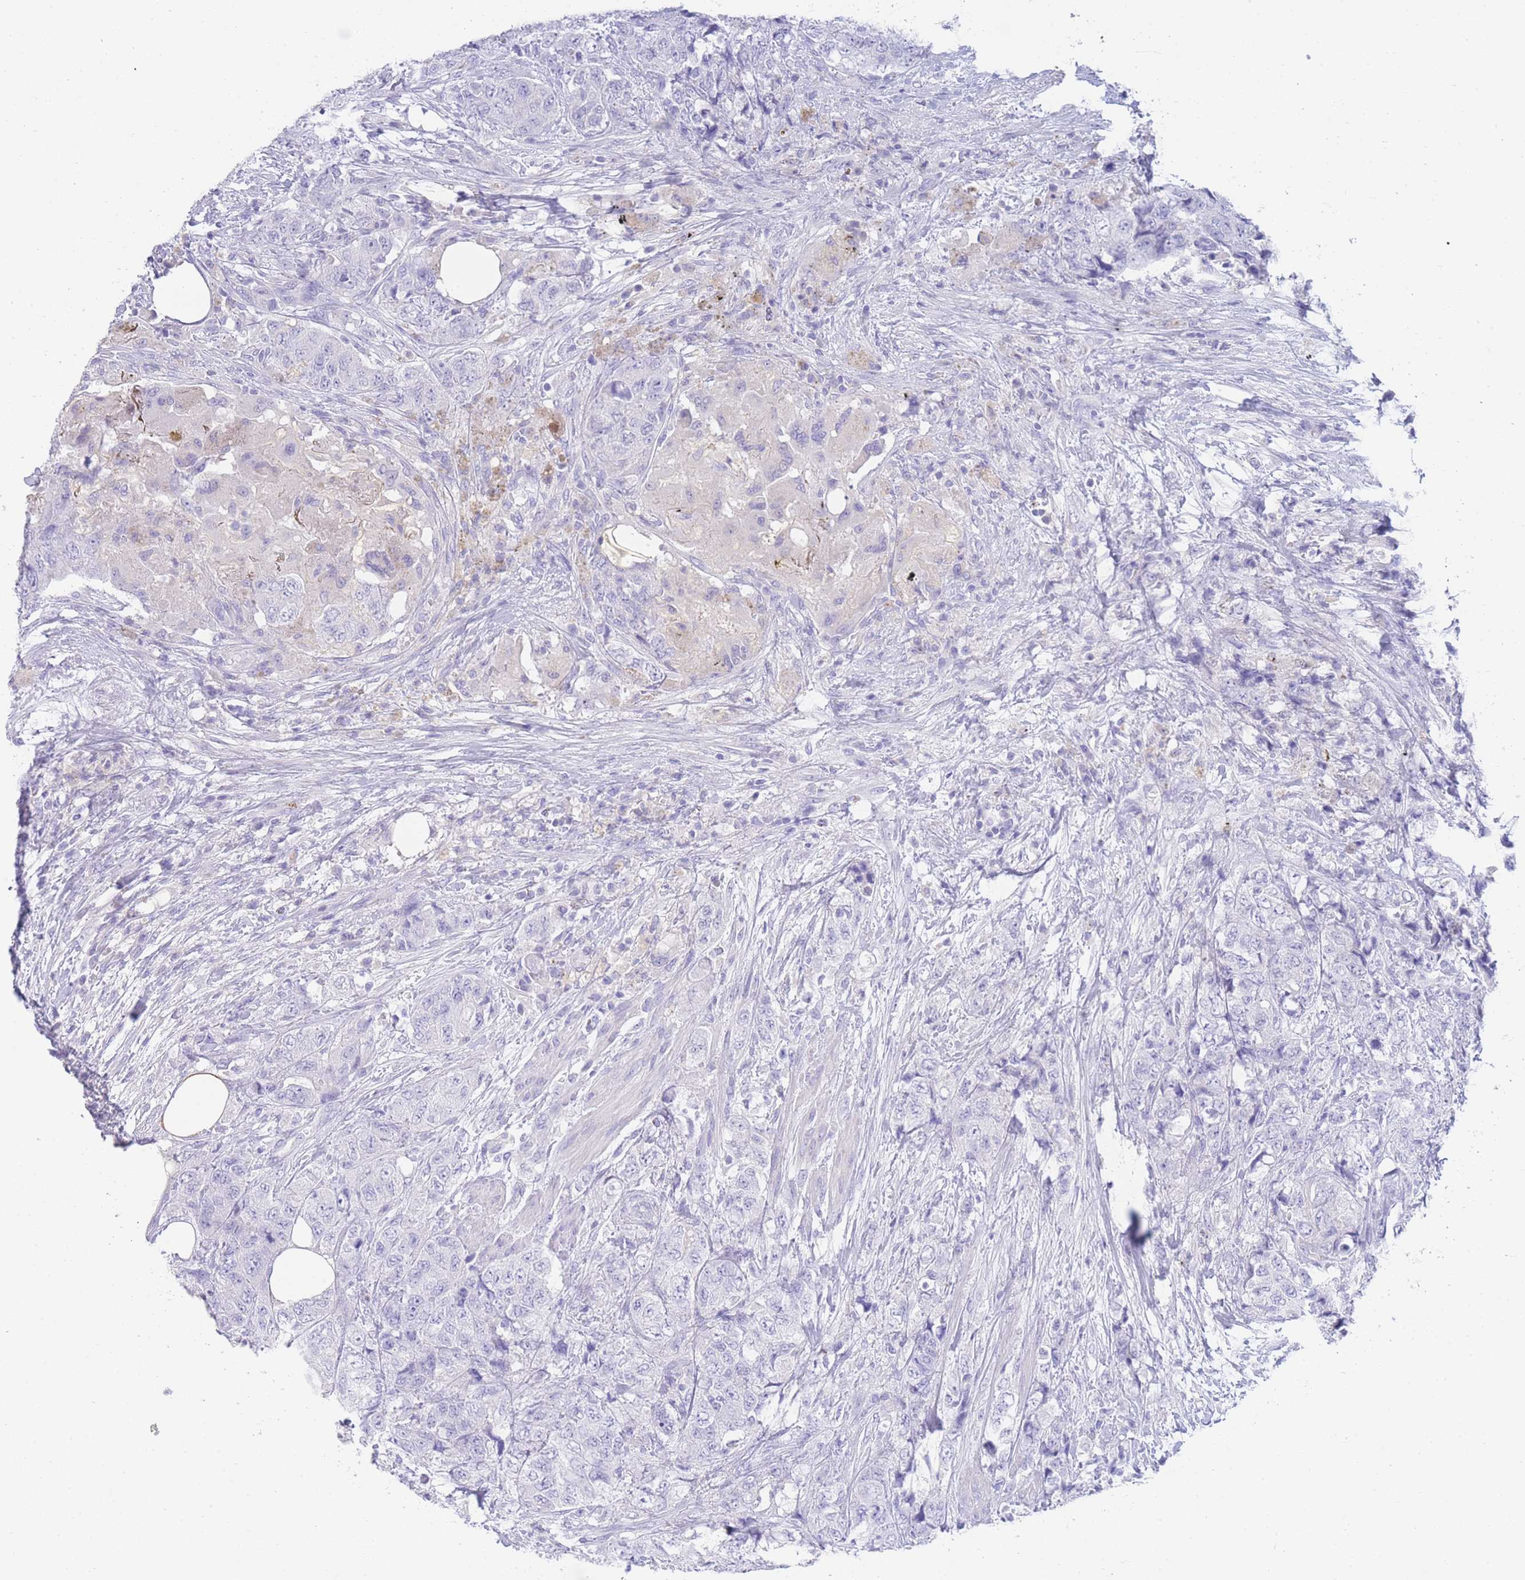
{"staining": {"intensity": "negative", "quantity": "none", "location": "none"}, "tissue": "urothelial cancer", "cell_type": "Tumor cells", "image_type": "cancer", "snomed": [{"axis": "morphology", "description": "Urothelial carcinoma, High grade"}, {"axis": "topography", "description": "Urinary bladder"}], "caption": "An immunohistochemistry image of high-grade urothelial carcinoma is shown. There is no staining in tumor cells of high-grade urothelial carcinoma.", "gene": "LRRC37A", "patient": {"sex": "female", "age": 78}}